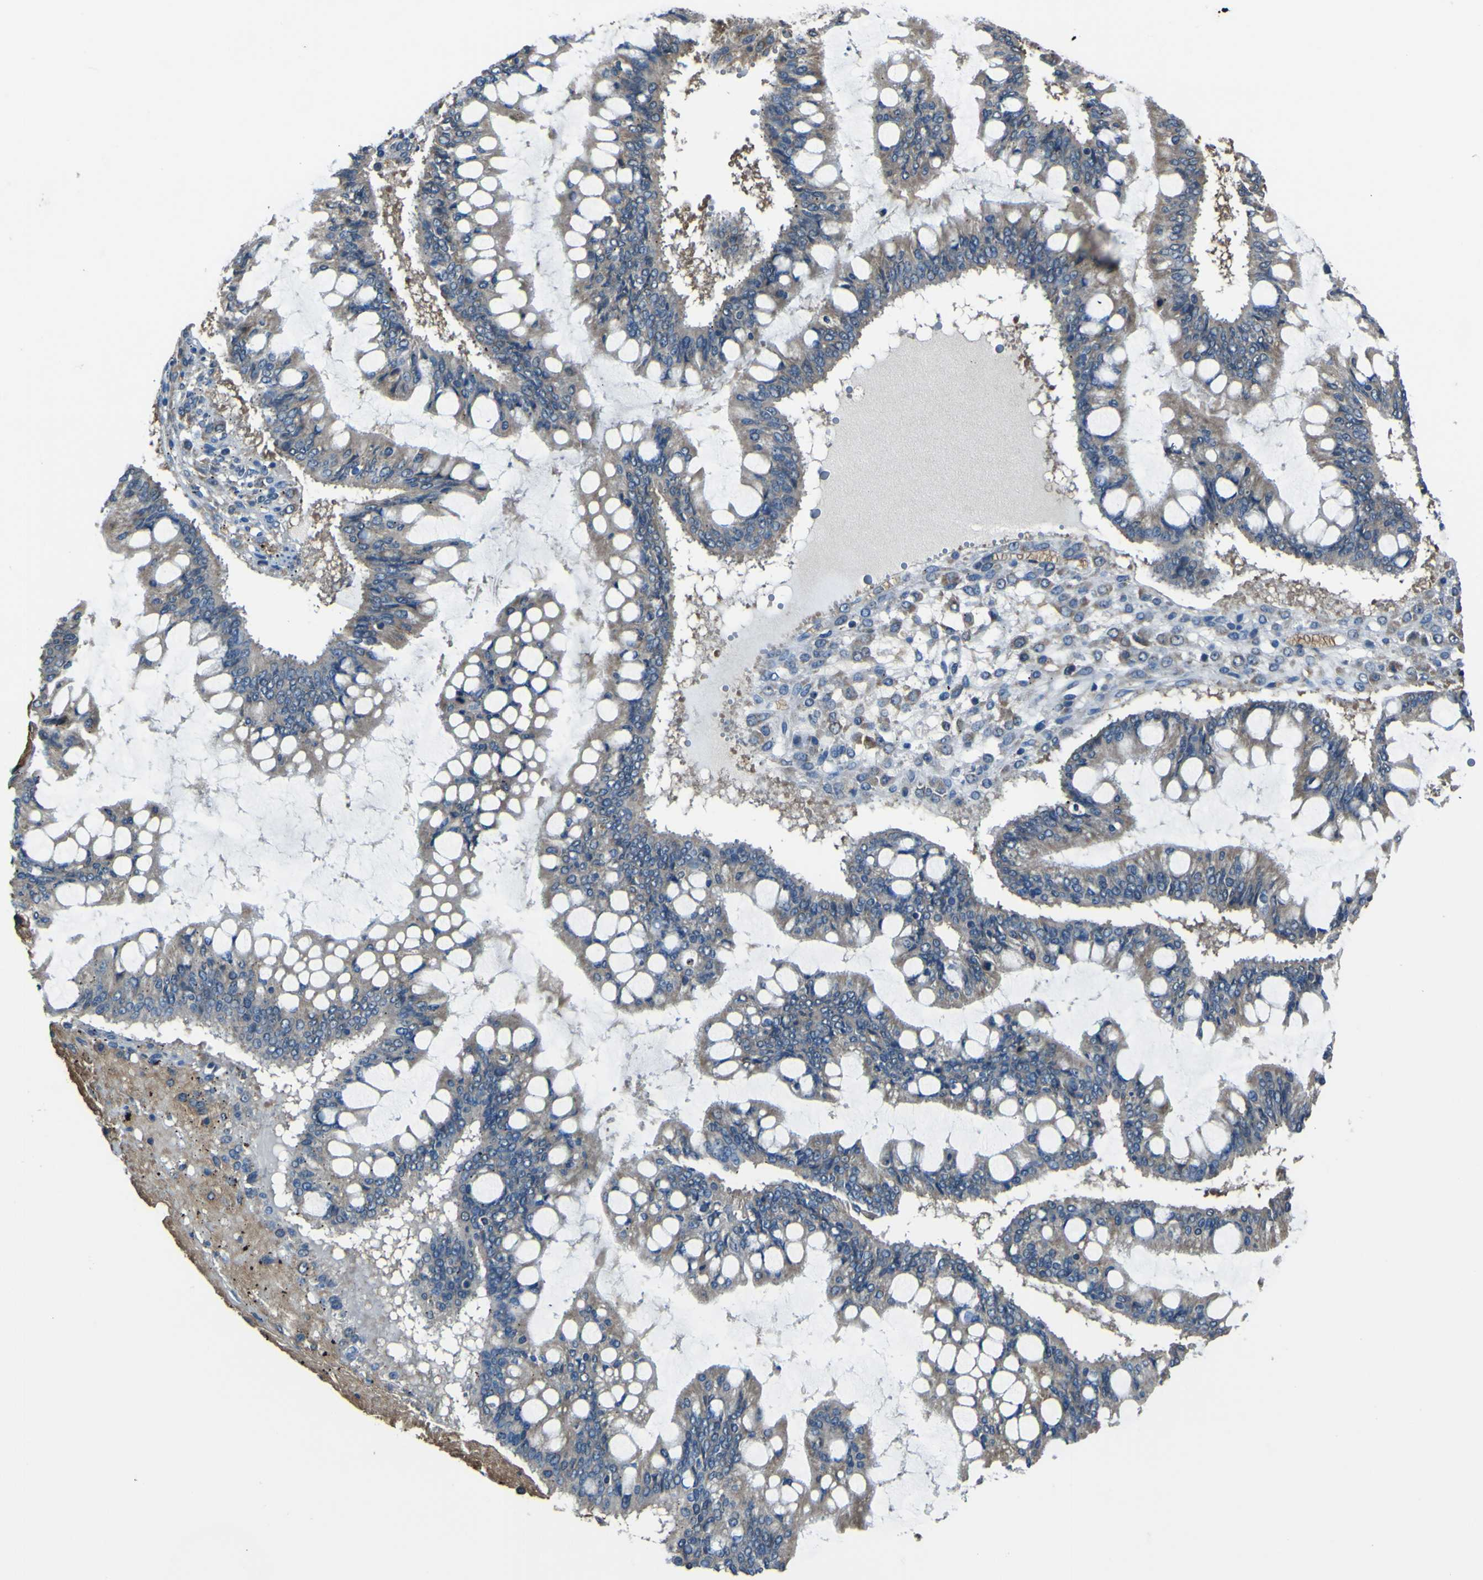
{"staining": {"intensity": "moderate", "quantity": ">75%", "location": "cytoplasmic/membranous"}, "tissue": "ovarian cancer", "cell_type": "Tumor cells", "image_type": "cancer", "snomed": [{"axis": "morphology", "description": "Cystadenocarcinoma, mucinous, NOS"}, {"axis": "topography", "description": "Ovary"}], "caption": "Mucinous cystadenocarcinoma (ovarian) stained with a brown dye shows moderate cytoplasmic/membranous positive positivity in about >75% of tumor cells.", "gene": "STIM1", "patient": {"sex": "female", "age": 73}}